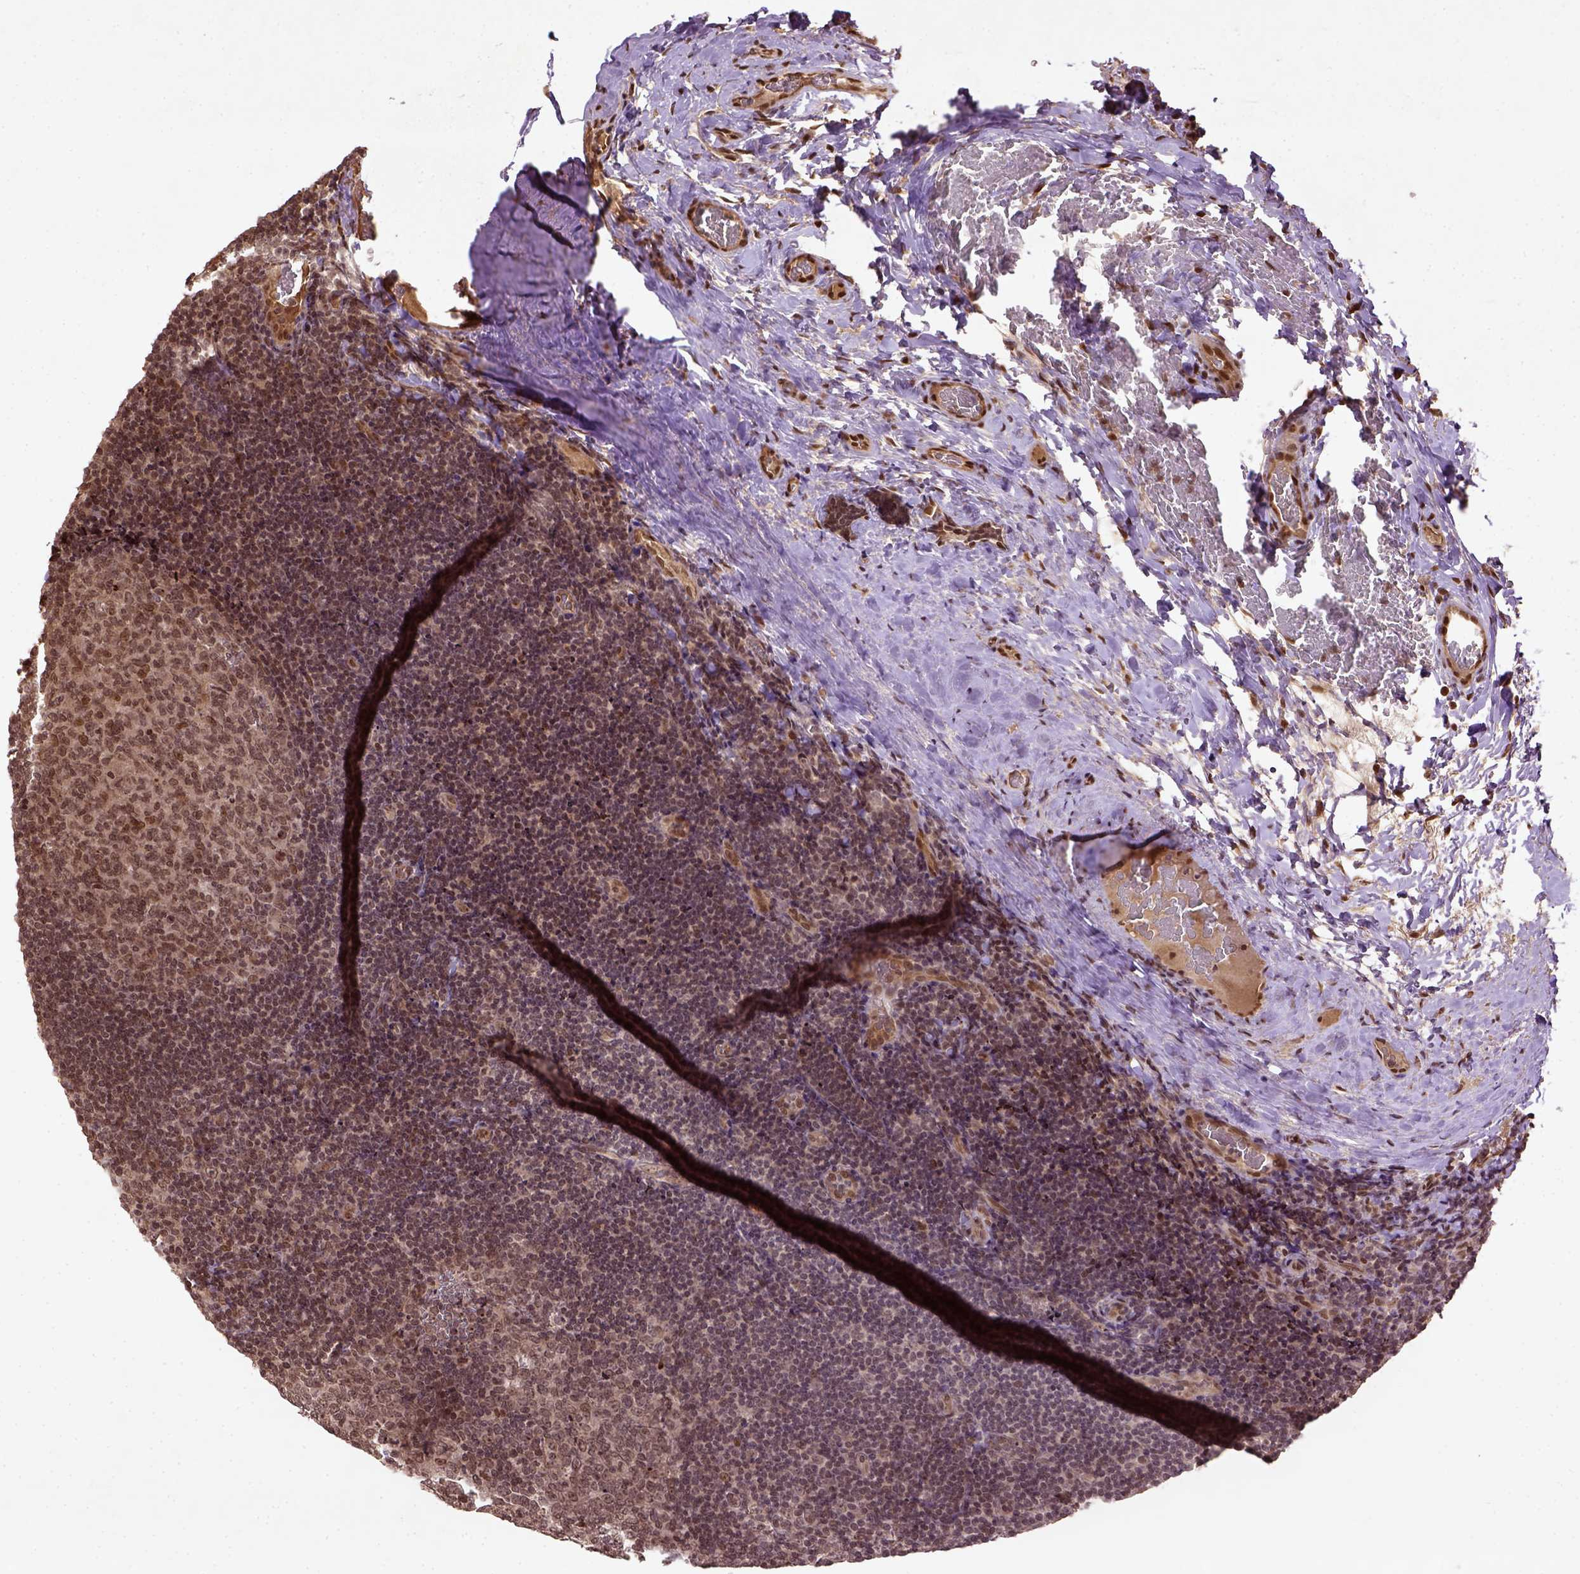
{"staining": {"intensity": "moderate", "quantity": ">75%", "location": "nuclear"}, "tissue": "tonsil", "cell_type": "Germinal center cells", "image_type": "normal", "snomed": [{"axis": "morphology", "description": "Normal tissue, NOS"}, {"axis": "morphology", "description": "Inflammation, NOS"}, {"axis": "topography", "description": "Tonsil"}], "caption": "An immunohistochemistry (IHC) photomicrograph of normal tissue is shown. Protein staining in brown labels moderate nuclear positivity in tonsil within germinal center cells. Nuclei are stained in blue.", "gene": "BANF1", "patient": {"sex": "female", "age": 31}}